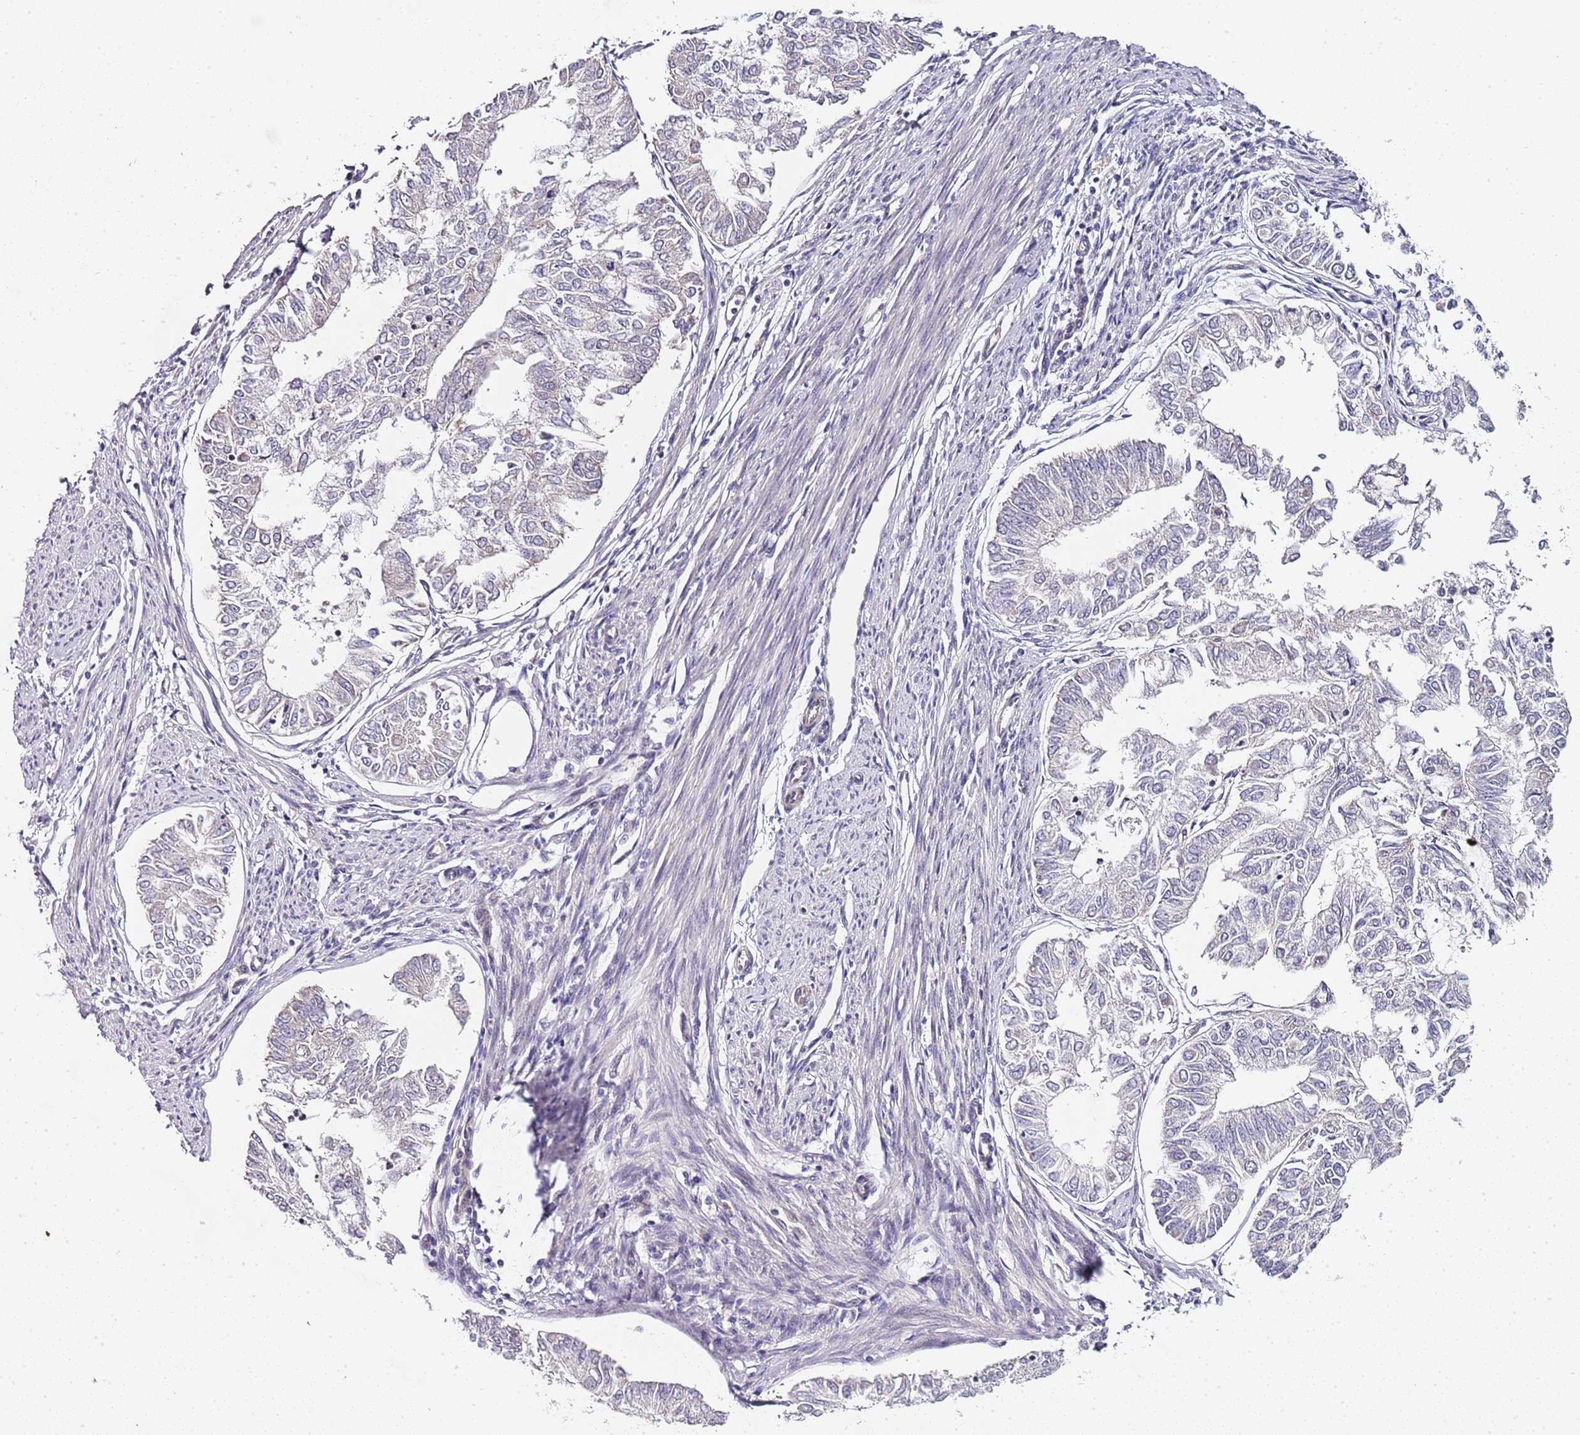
{"staining": {"intensity": "negative", "quantity": "none", "location": "none"}, "tissue": "endometrial cancer", "cell_type": "Tumor cells", "image_type": "cancer", "snomed": [{"axis": "morphology", "description": "Adenocarcinoma, NOS"}, {"axis": "topography", "description": "Endometrium"}], "caption": "An image of endometrial cancer stained for a protein reveals no brown staining in tumor cells.", "gene": "TBC1D9", "patient": {"sex": "female", "age": 68}}